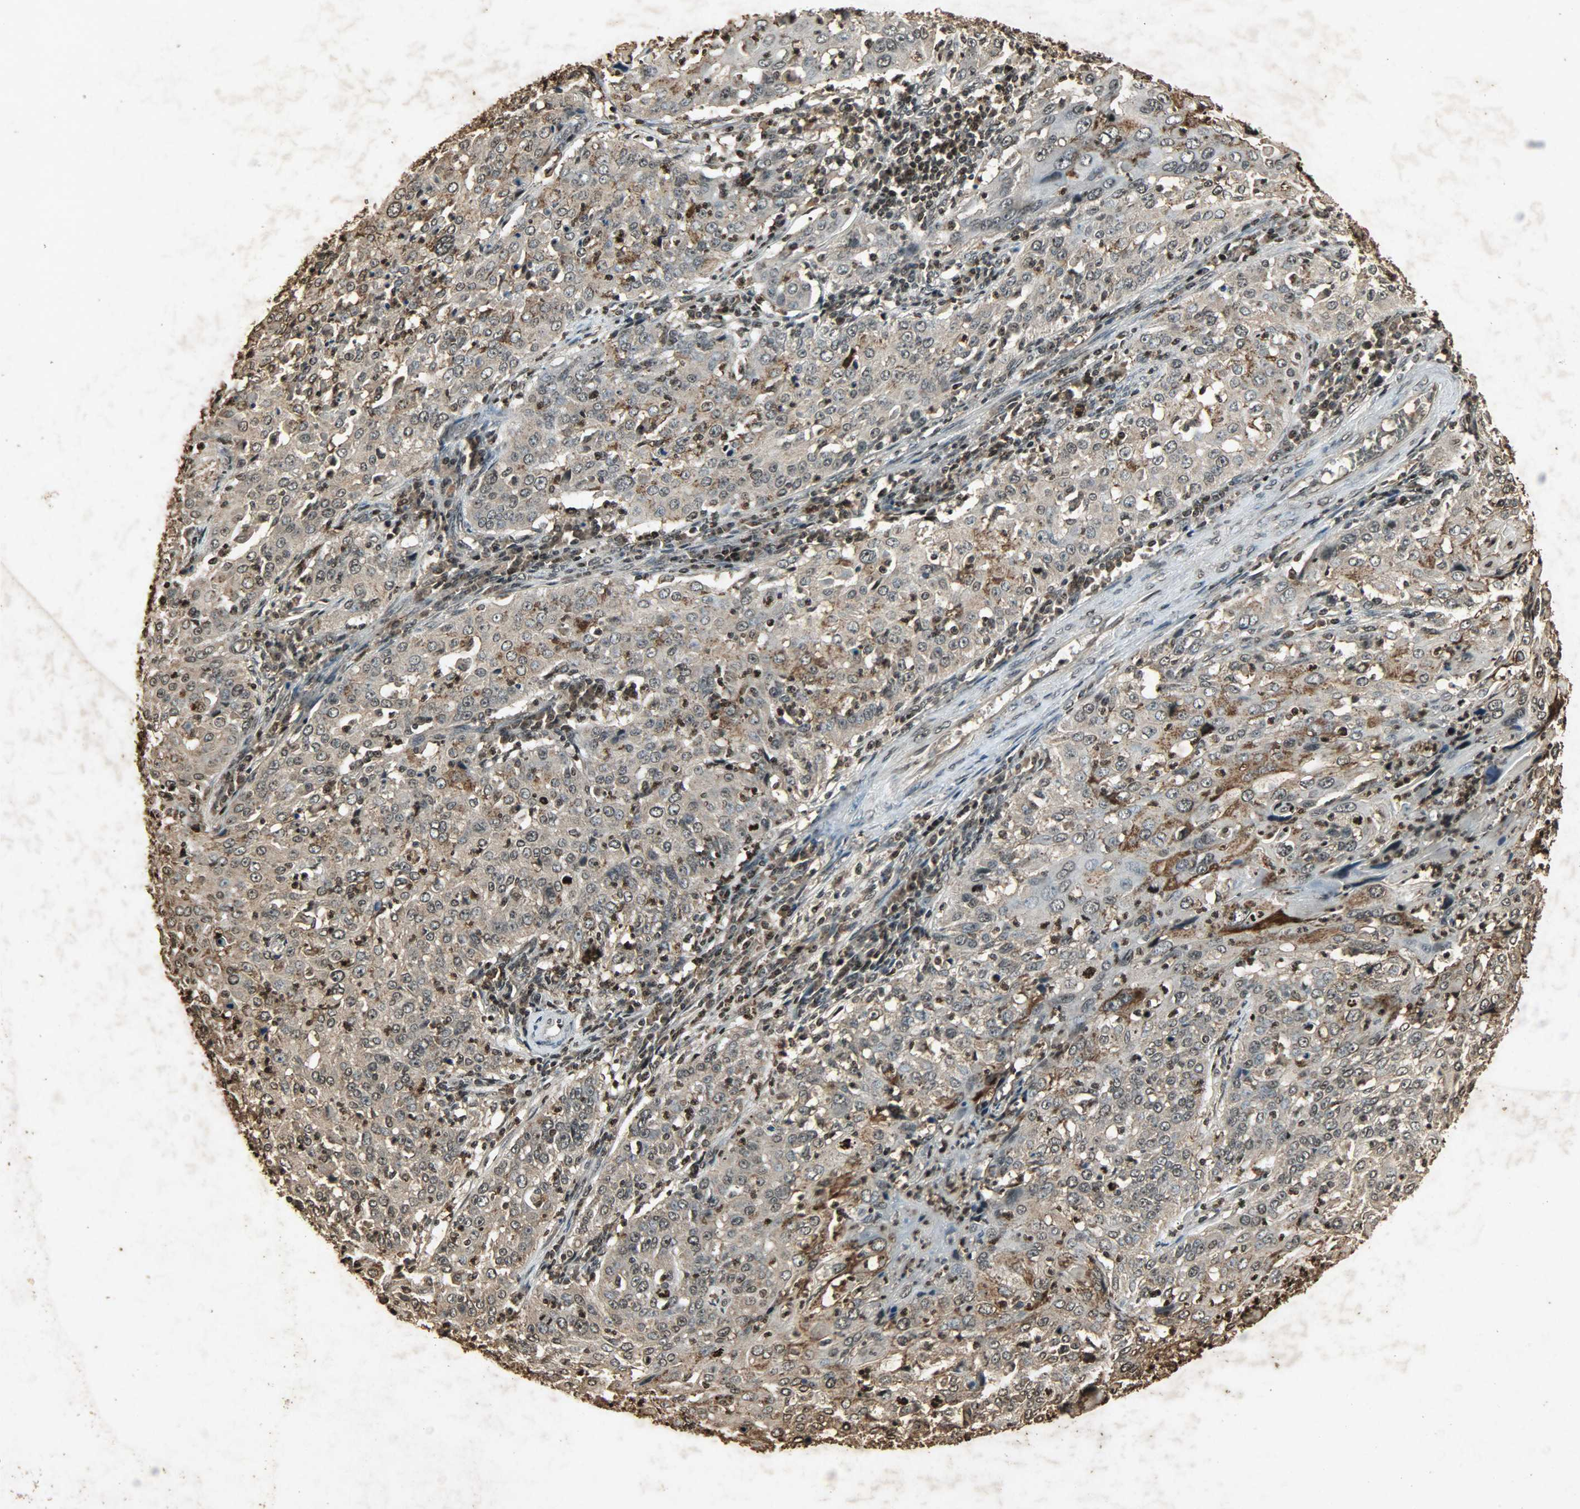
{"staining": {"intensity": "weak", "quantity": ">75%", "location": "cytoplasmic/membranous,nuclear"}, "tissue": "cervical cancer", "cell_type": "Tumor cells", "image_type": "cancer", "snomed": [{"axis": "morphology", "description": "Squamous cell carcinoma, NOS"}, {"axis": "topography", "description": "Cervix"}], "caption": "IHC staining of cervical cancer (squamous cell carcinoma), which shows low levels of weak cytoplasmic/membranous and nuclear positivity in about >75% of tumor cells indicating weak cytoplasmic/membranous and nuclear protein positivity. The staining was performed using DAB (brown) for protein detection and nuclei were counterstained in hematoxylin (blue).", "gene": "PPP3R1", "patient": {"sex": "female", "age": 39}}